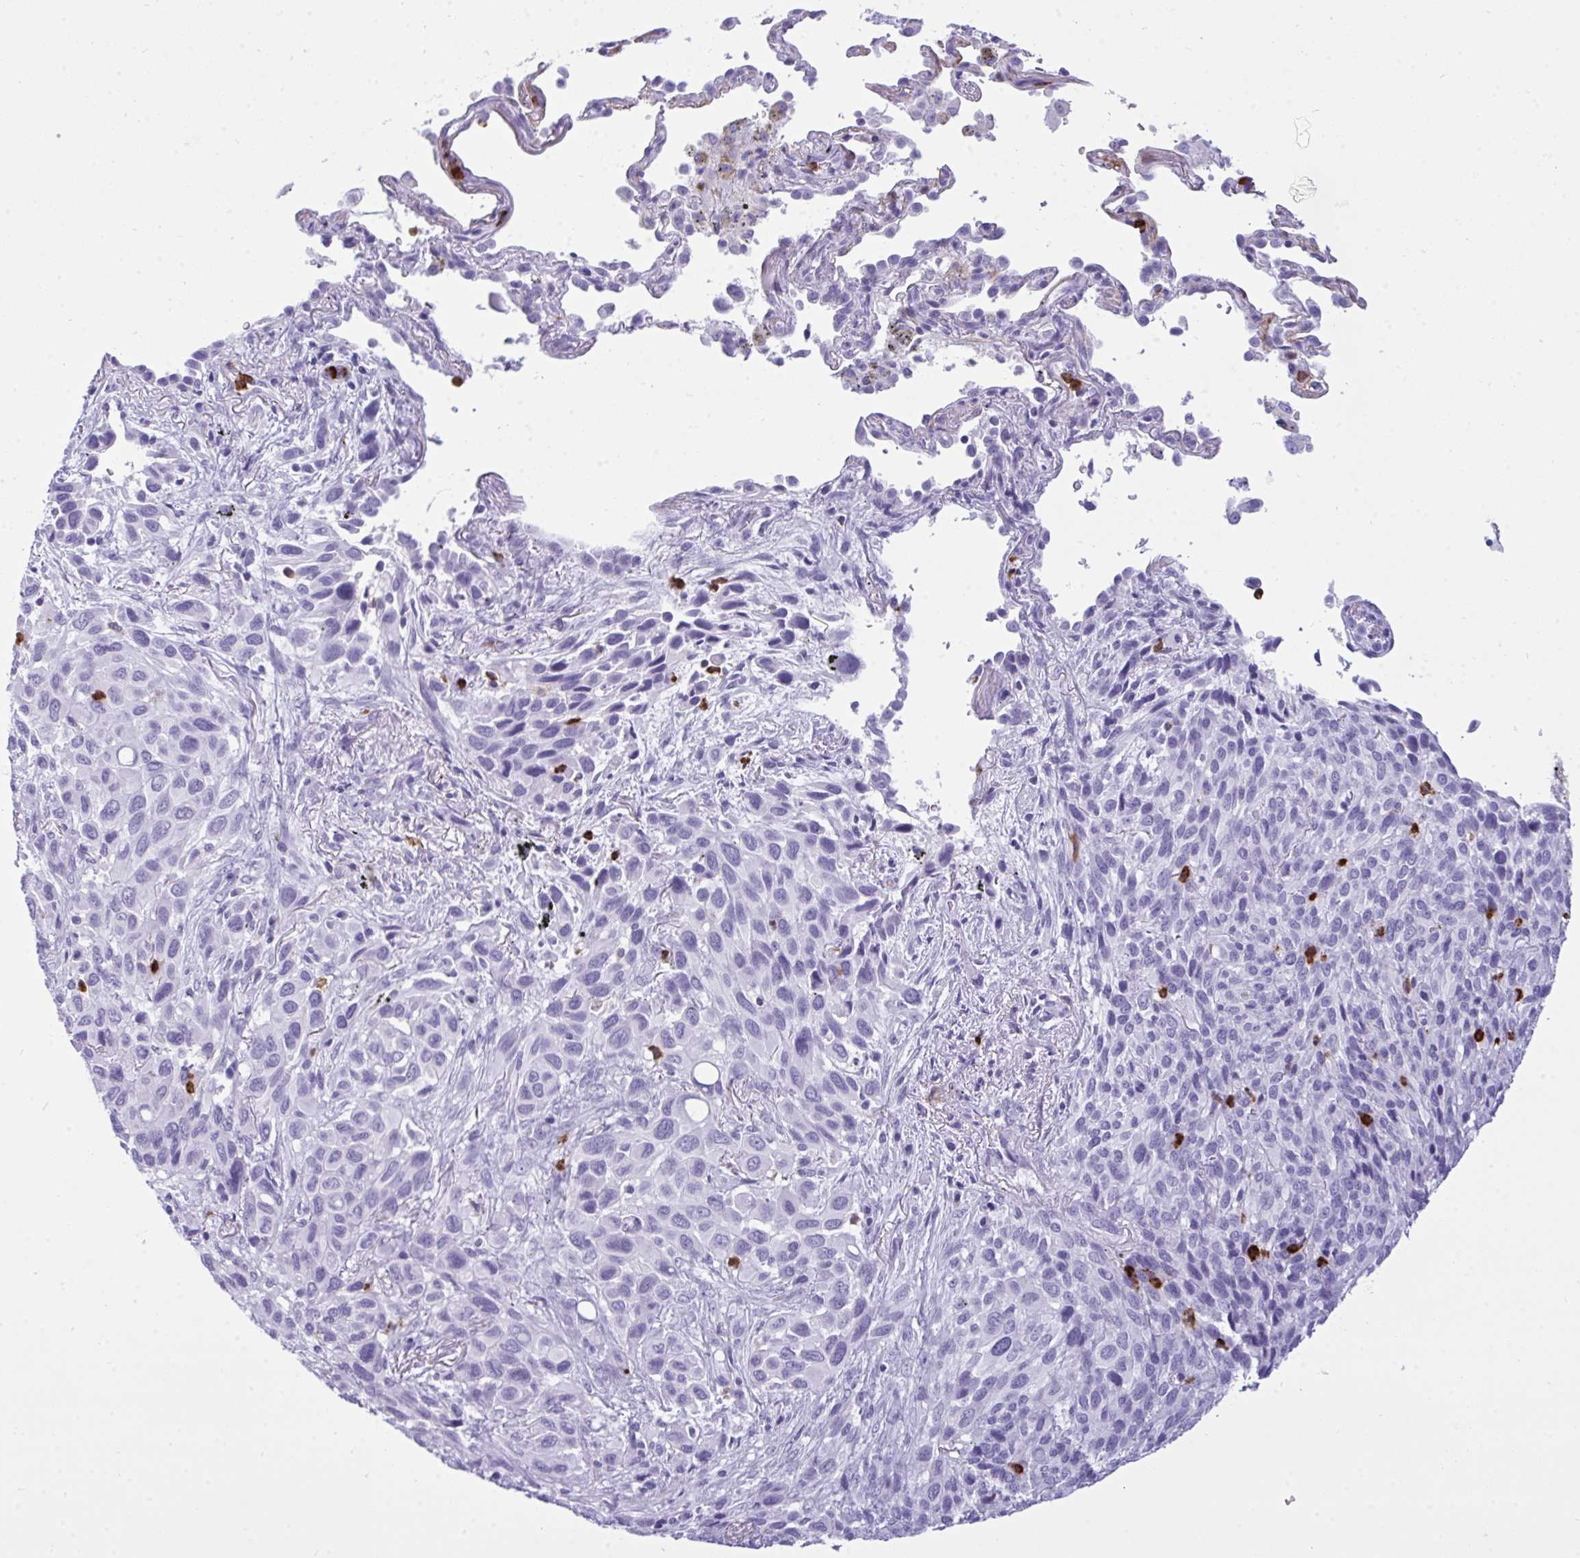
{"staining": {"intensity": "negative", "quantity": "none", "location": "none"}, "tissue": "melanoma", "cell_type": "Tumor cells", "image_type": "cancer", "snomed": [{"axis": "morphology", "description": "Malignant melanoma, Metastatic site"}, {"axis": "topography", "description": "Lung"}], "caption": "Photomicrograph shows no significant protein expression in tumor cells of malignant melanoma (metastatic site). (DAB IHC with hematoxylin counter stain).", "gene": "ARHGAP42", "patient": {"sex": "male", "age": 48}}